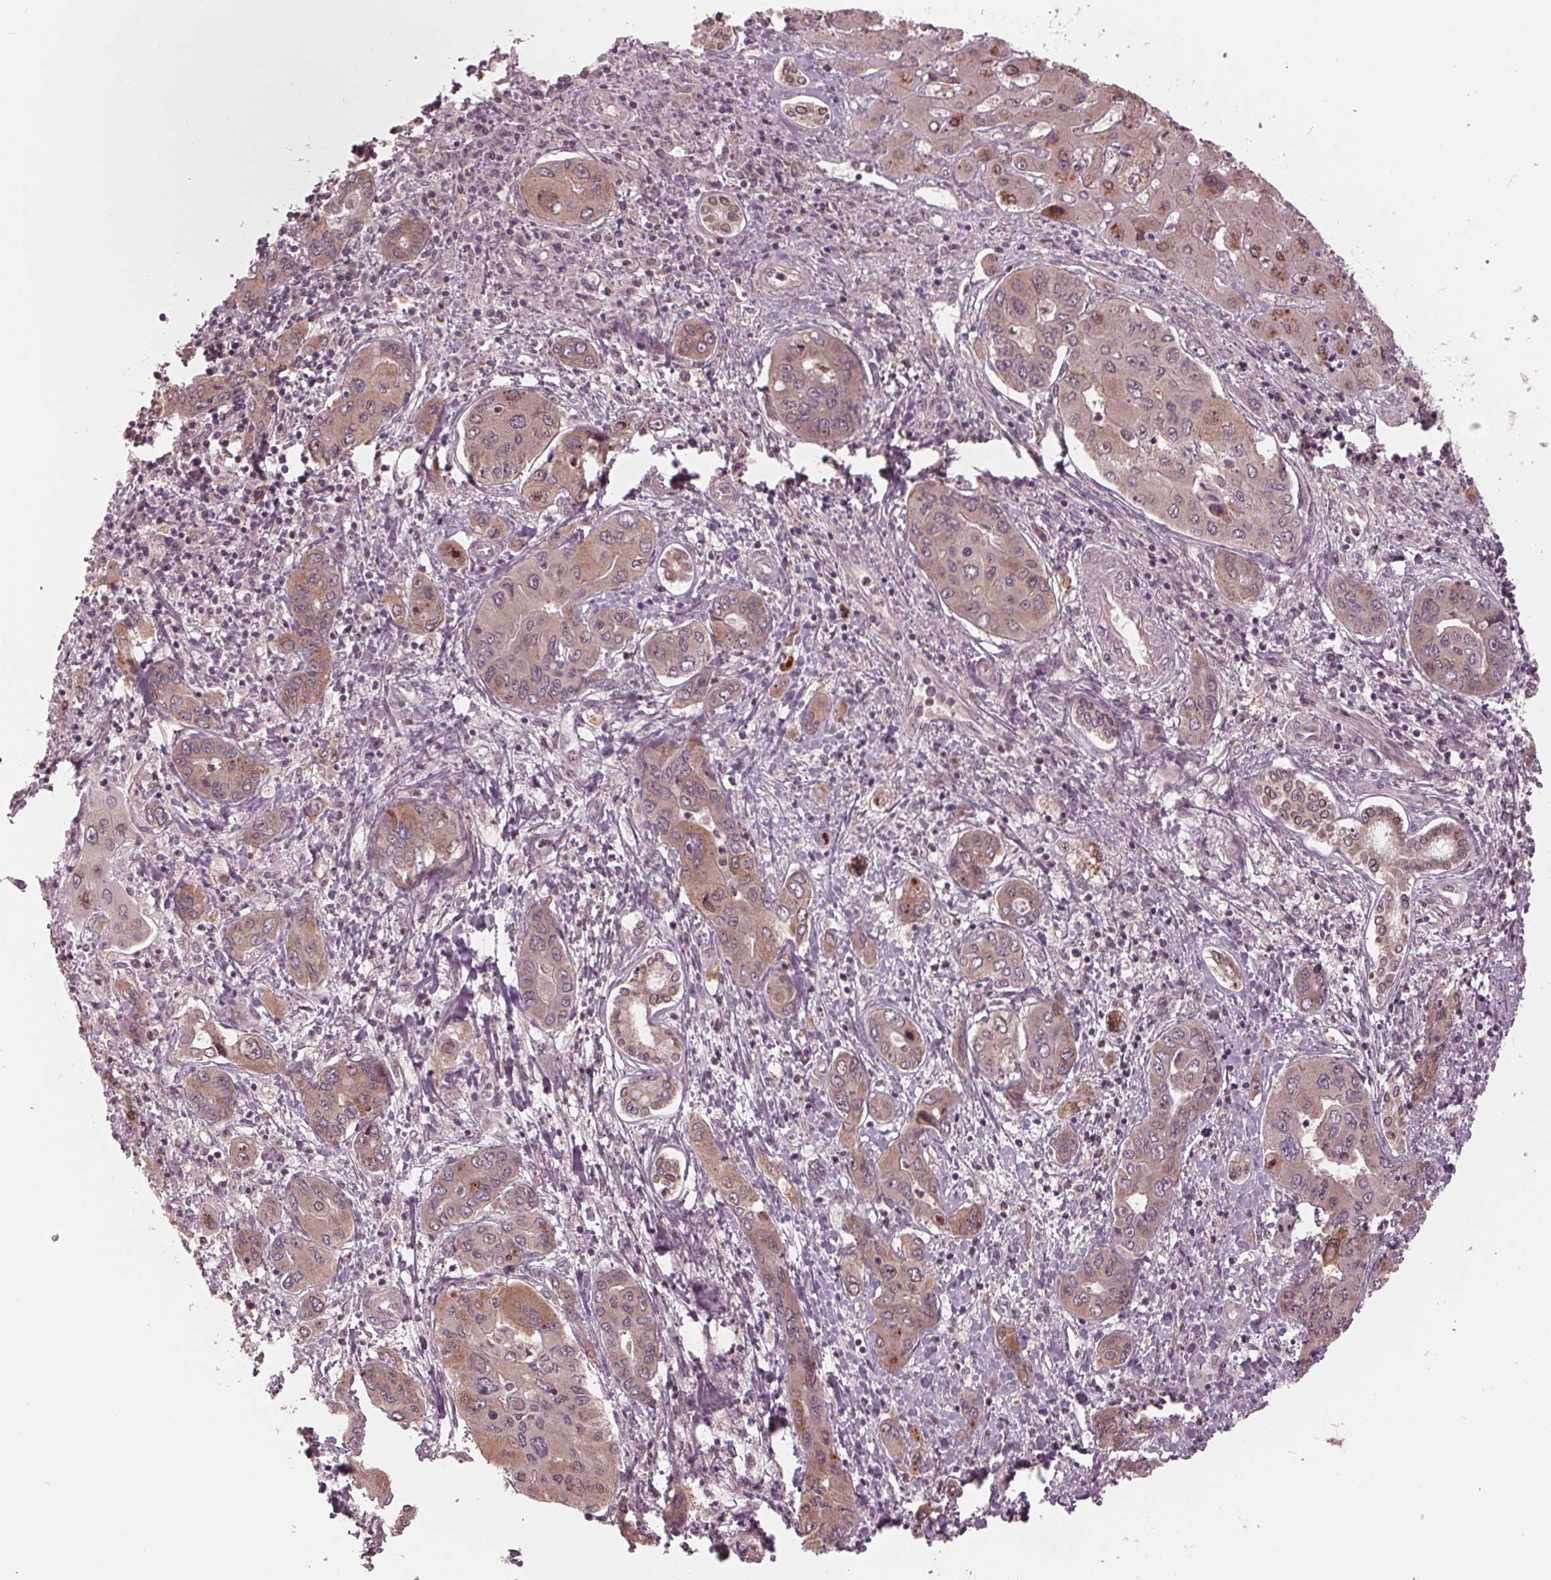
{"staining": {"intensity": "weak", "quantity": ">75%", "location": "cytoplasmic/membranous,nuclear"}, "tissue": "liver cancer", "cell_type": "Tumor cells", "image_type": "cancer", "snomed": [{"axis": "morphology", "description": "Cholangiocarcinoma"}, {"axis": "topography", "description": "Liver"}], "caption": "Liver cholangiocarcinoma stained for a protein reveals weak cytoplasmic/membranous and nuclear positivity in tumor cells. (DAB (3,3'-diaminobenzidine) IHC with brightfield microscopy, high magnification).", "gene": "ZNF471", "patient": {"sex": "male", "age": 67}}